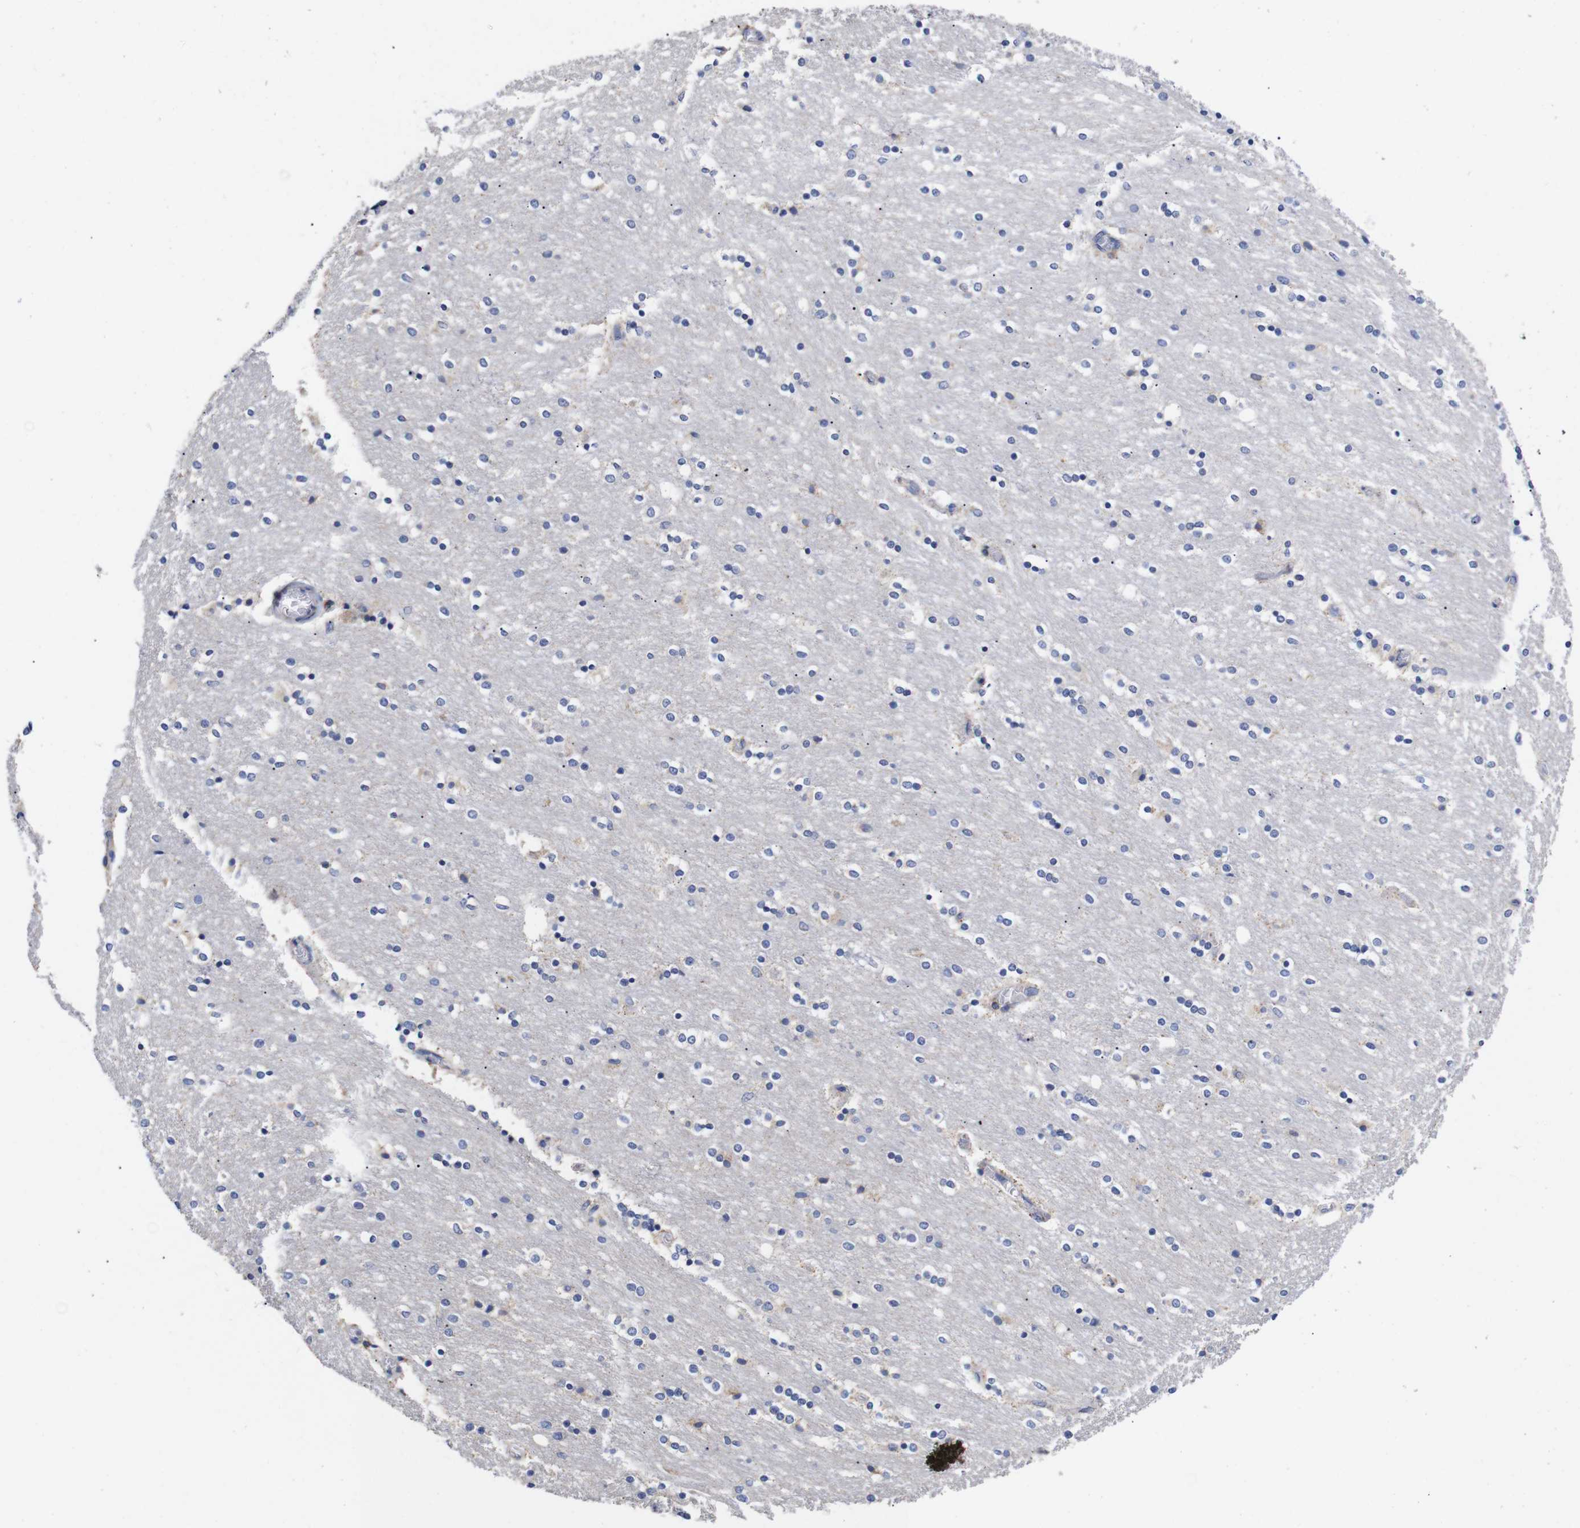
{"staining": {"intensity": "negative", "quantity": "none", "location": "none"}, "tissue": "caudate", "cell_type": "Glial cells", "image_type": "normal", "snomed": [{"axis": "morphology", "description": "Normal tissue, NOS"}, {"axis": "topography", "description": "Lateral ventricle wall"}], "caption": "The IHC image has no significant positivity in glial cells of caudate.", "gene": "OPN3", "patient": {"sex": "female", "age": 54}}